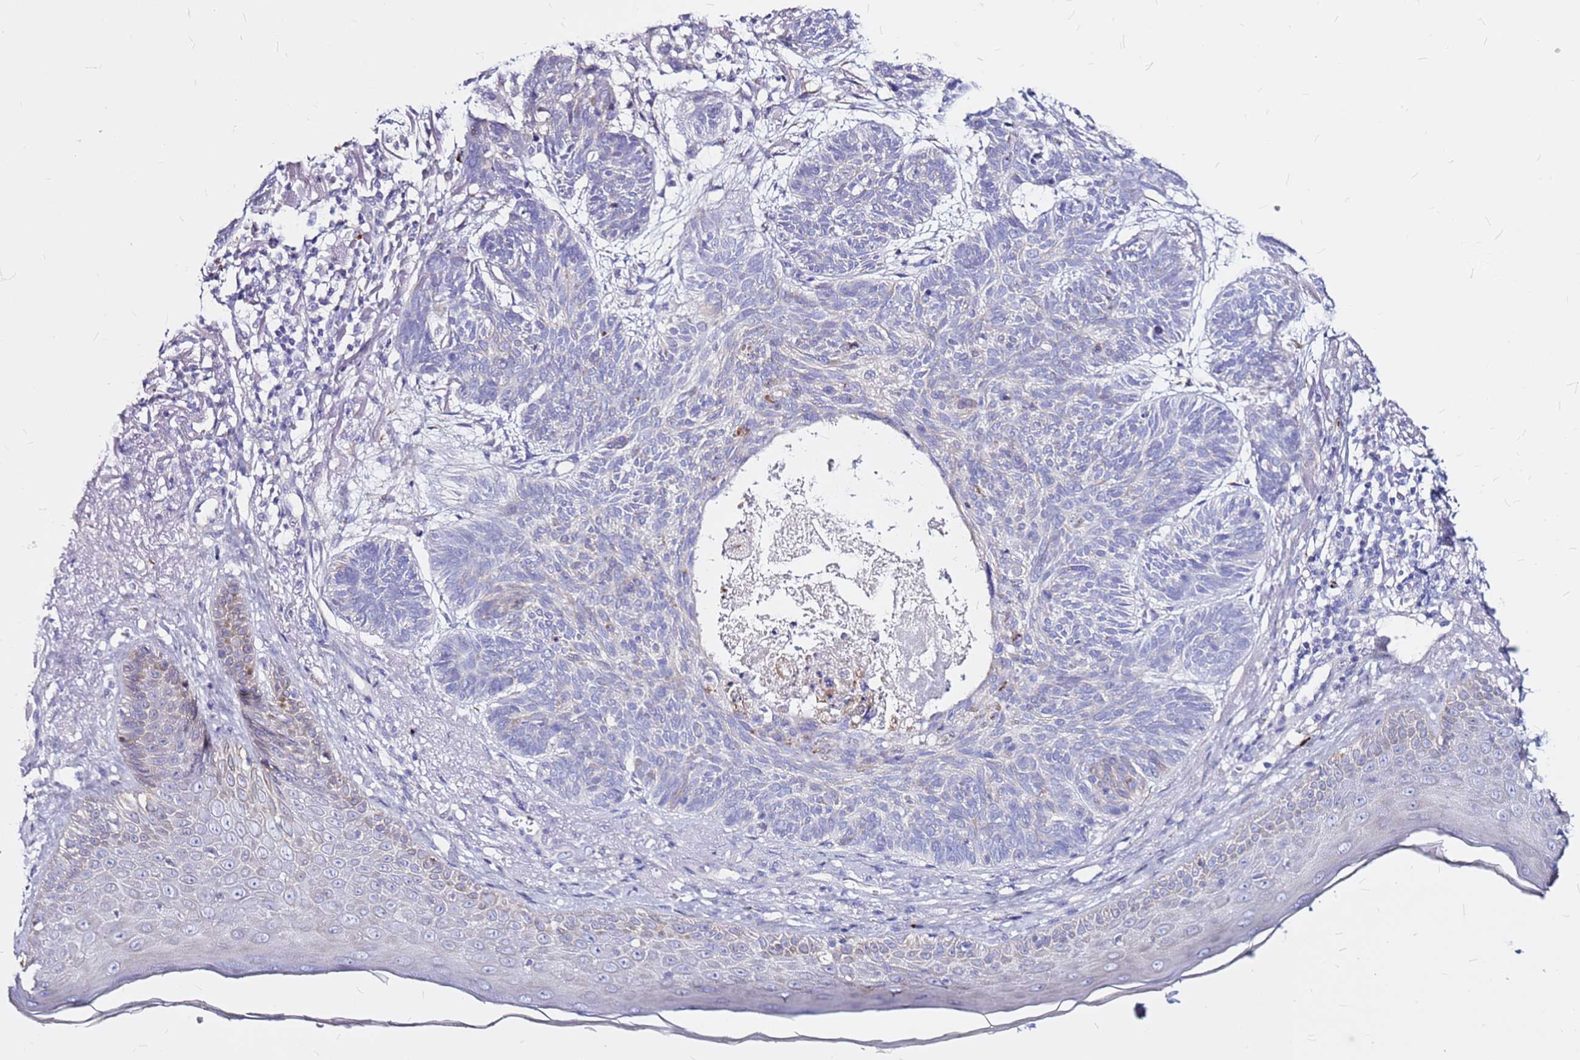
{"staining": {"intensity": "negative", "quantity": "none", "location": "none"}, "tissue": "skin cancer", "cell_type": "Tumor cells", "image_type": "cancer", "snomed": [{"axis": "morphology", "description": "Normal tissue, NOS"}, {"axis": "morphology", "description": "Basal cell carcinoma"}, {"axis": "topography", "description": "Skin"}], "caption": "DAB (3,3'-diaminobenzidine) immunohistochemical staining of skin cancer reveals no significant staining in tumor cells.", "gene": "CASD1", "patient": {"sex": "male", "age": 66}}